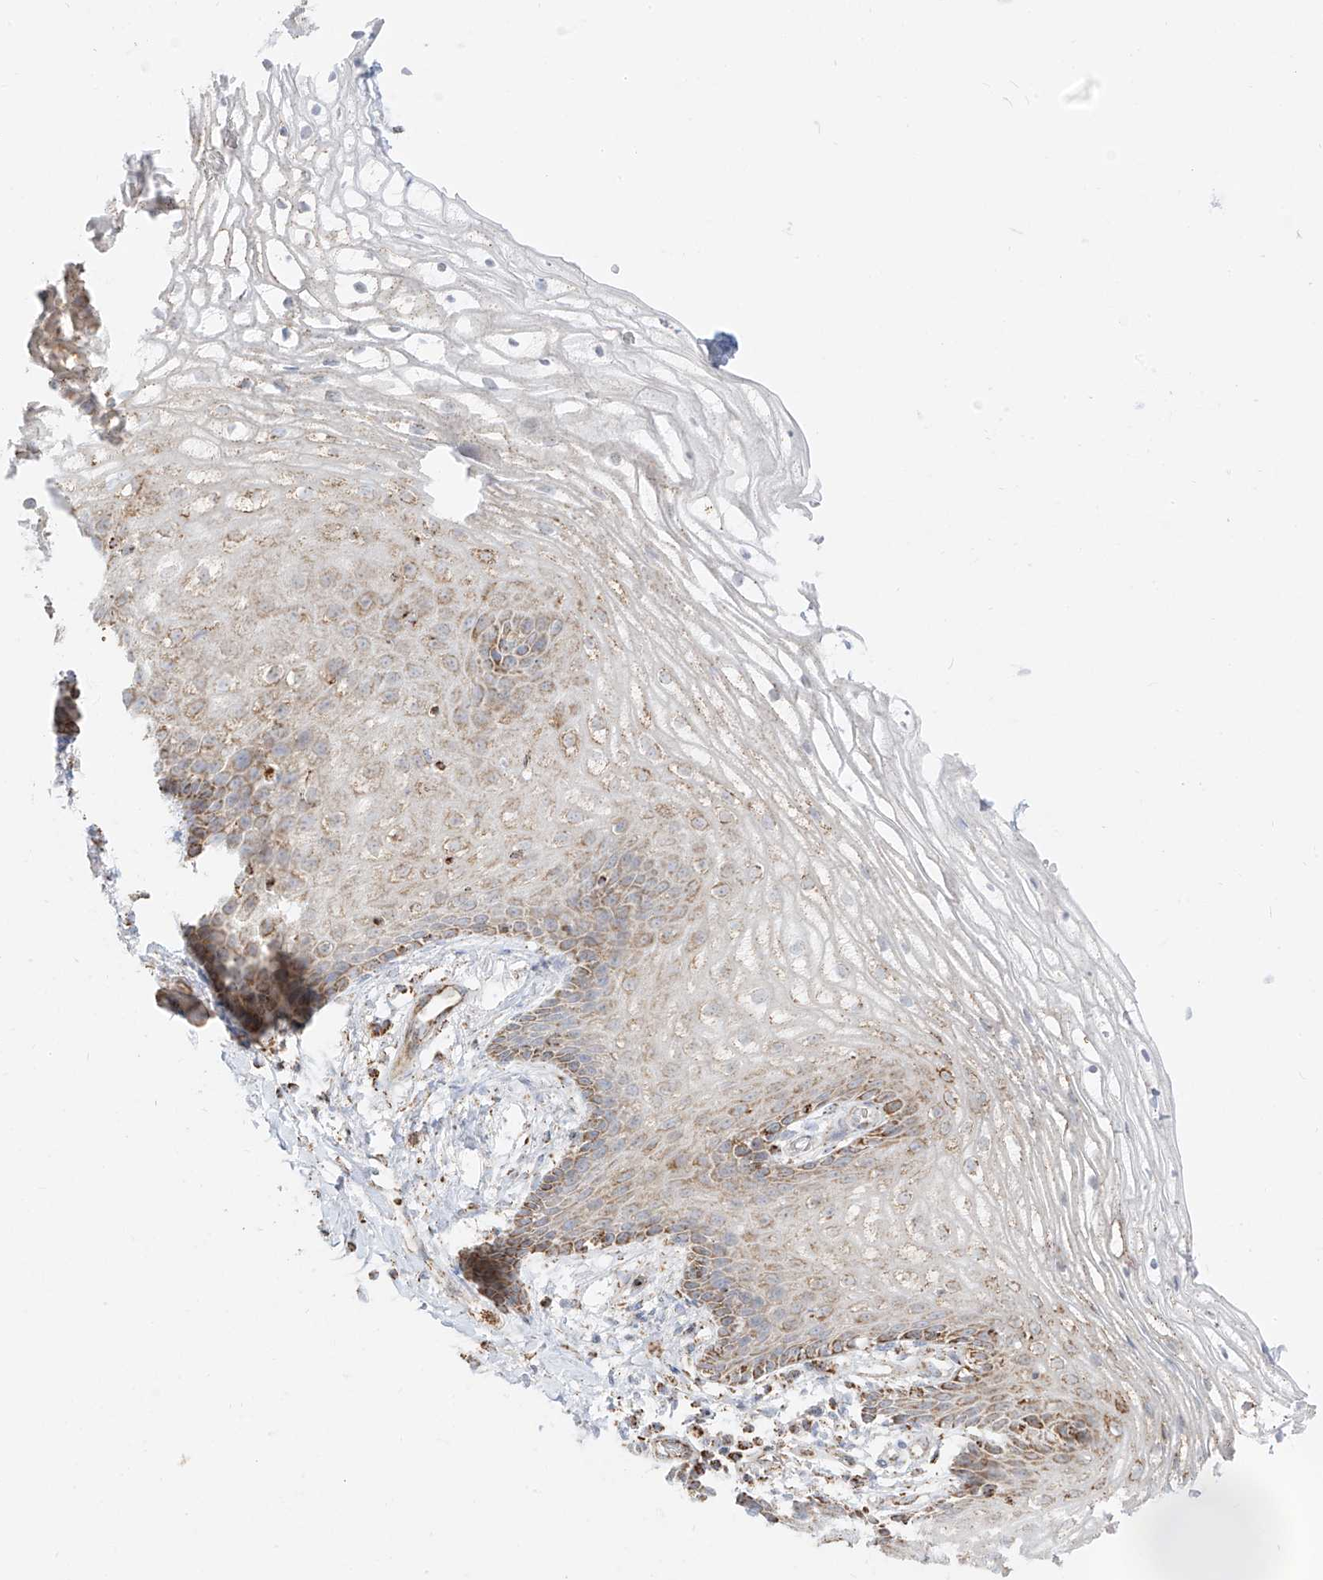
{"staining": {"intensity": "moderate", "quantity": "25%-75%", "location": "cytoplasmic/membranous"}, "tissue": "vagina", "cell_type": "Squamous epithelial cells", "image_type": "normal", "snomed": [{"axis": "morphology", "description": "Normal tissue, NOS"}, {"axis": "topography", "description": "Vagina"}], "caption": "Squamous epithelial cells demonstrate medium levels of moderate cytoplasmic/membranous expression in about 25%-75% of cells in benign vagina.", "gene": "ETHE1", "patient": {"sex": "female", "age": 60}}